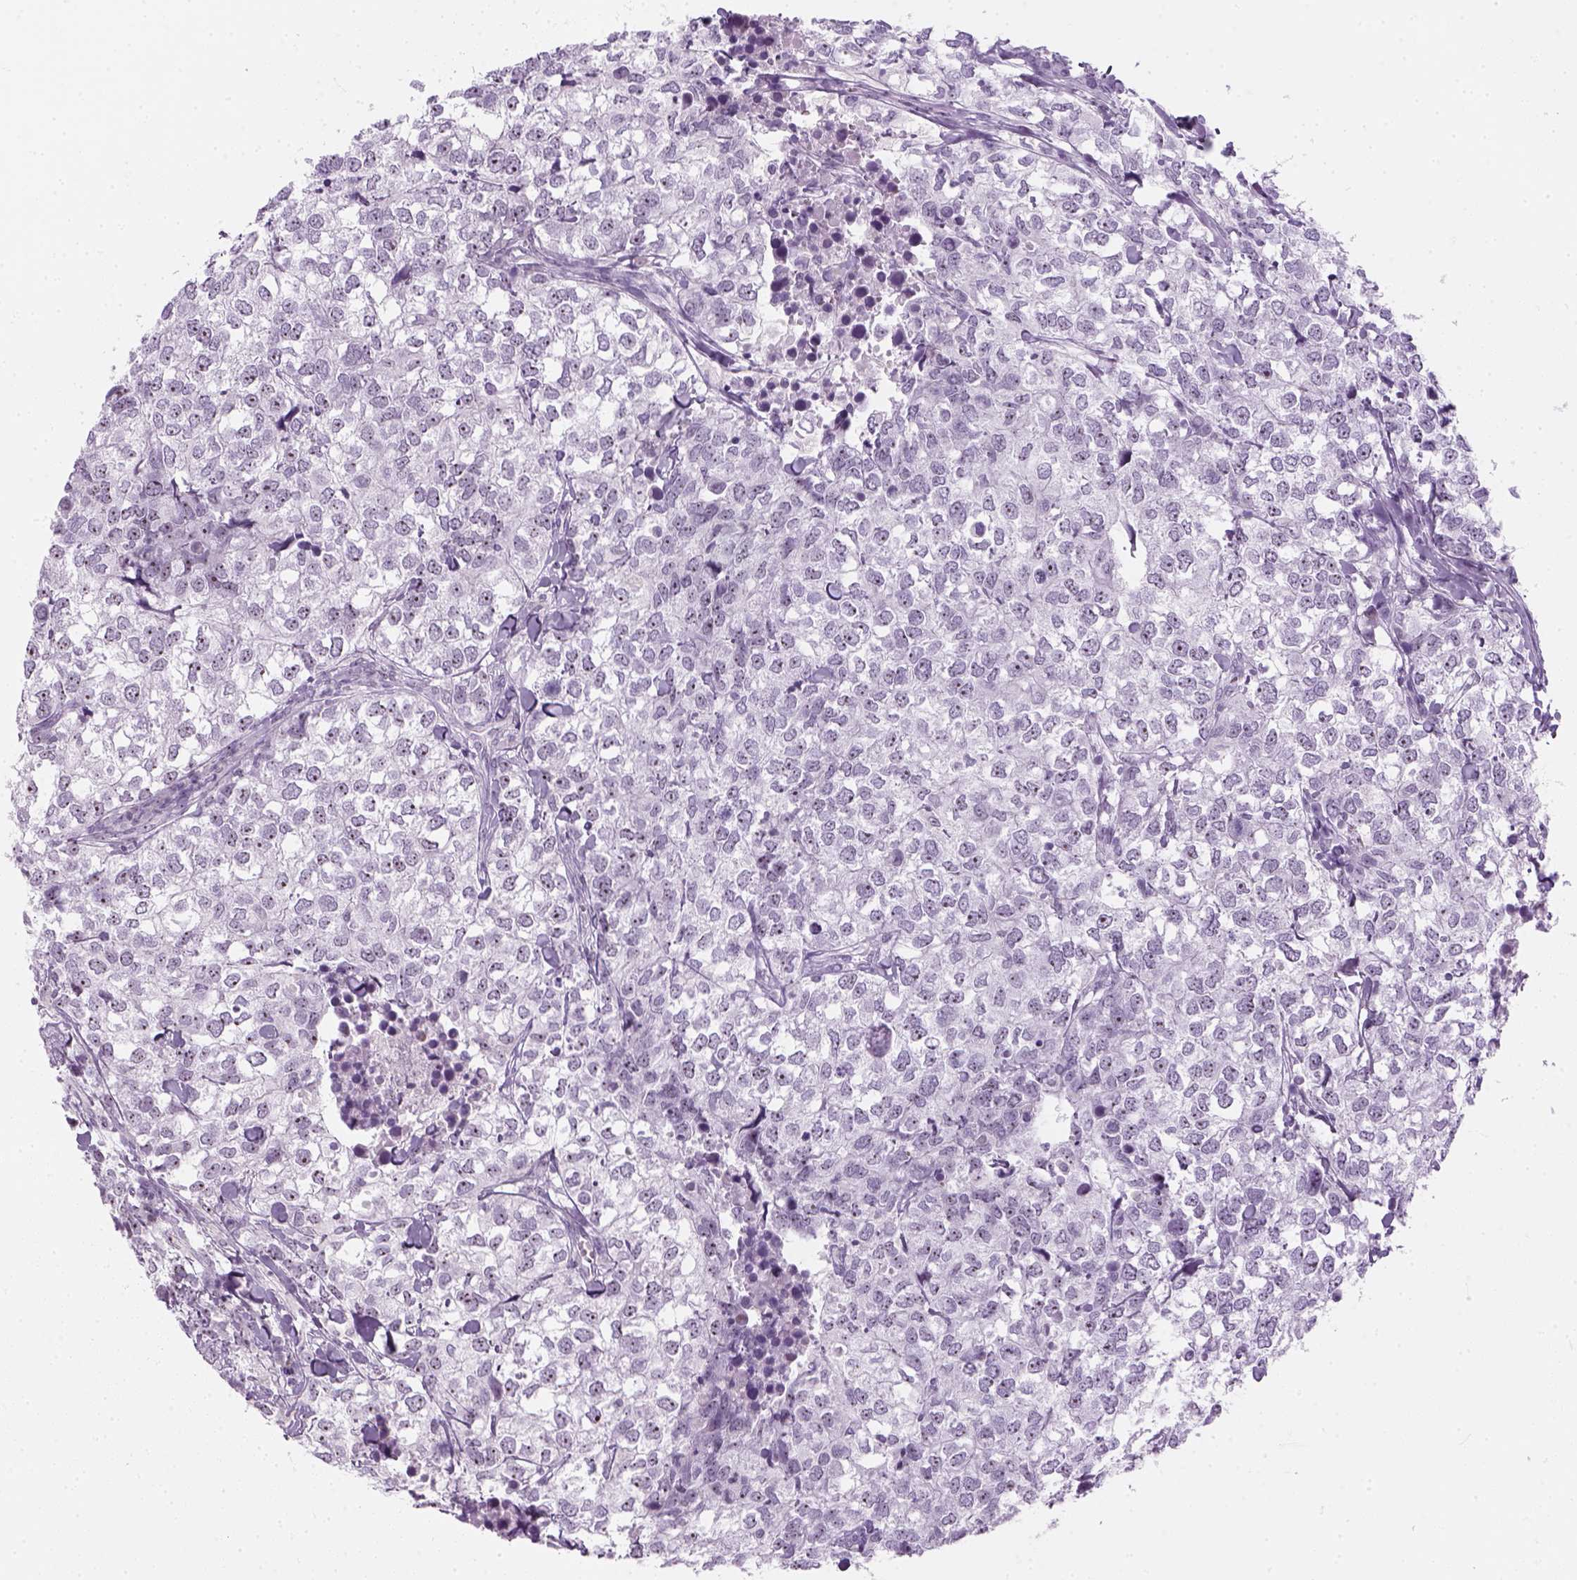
{"staining": {"intensity": "strong", "quantity": "25%-75%", "location": "nuclear"}, "tissue": "breast cancer", "cell_type": "Tumor cells", "image_type": "cancer", "snomed": [{"axis": "morphology", "description": "Duct carcinoma"}, {"axis": "topography", "description": "Breast"}], "caption": "IHC staining of breast cancer, which reveals high levels of strong nuclear staining in about 25%-75% of tumor cells indicating strong nuclear protein expression. The staining was performed using DAB (brown) for protein detection and nuclei were counterstained in hematoxylin (blue).", "gene": "ZNF865", "patient": {"sex": "female", "age": 30}}